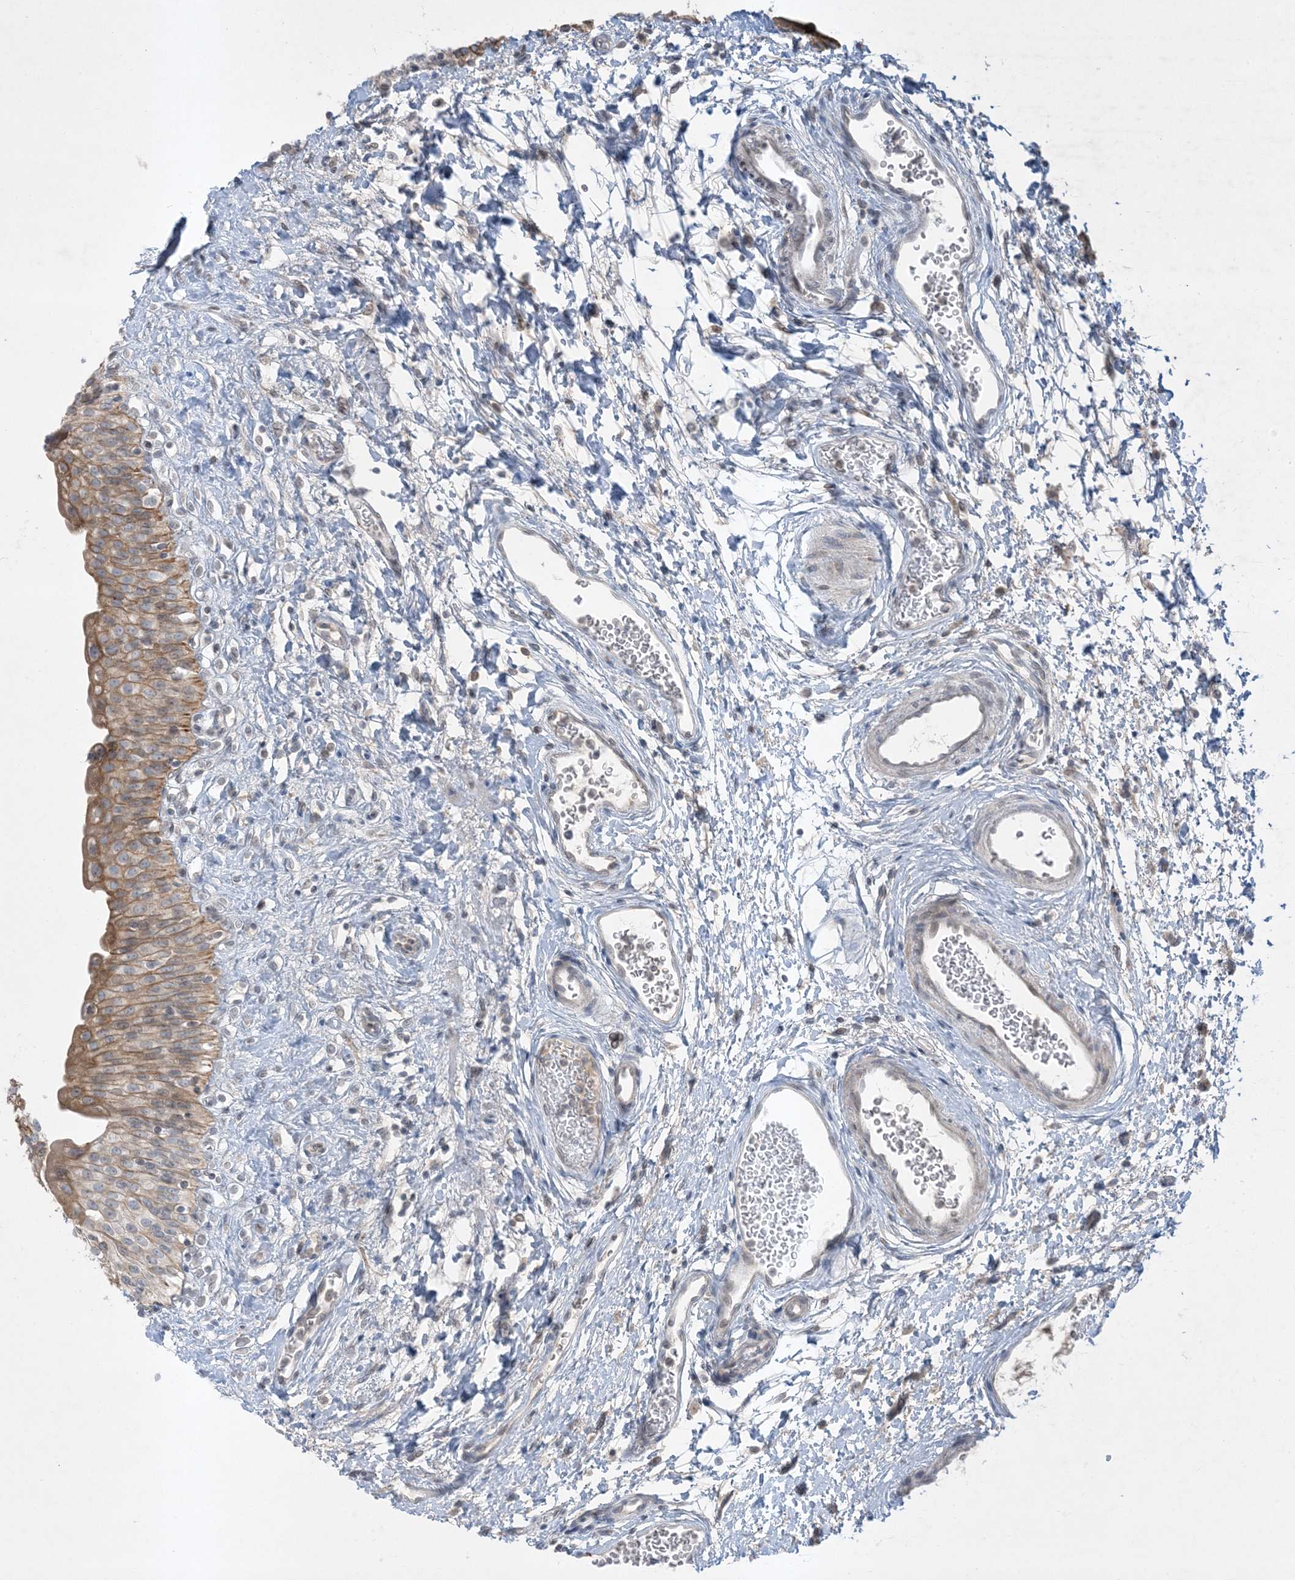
{"staining": {"intensity": "moderate", "quantity": "25%-75%", "location": "cytoplasmic/membranous"}, "tissue": "urinary bladder", "cell_type": "Urothelial cells", "image_type": "normal", "snomed": [{"axis": "morphology", "description": "Normal tissue, NOS"}, {"axis": "topography", "description": "Urinary bladder"}], "caption": "Benign urinary bladder was stained to show a protein in brown. There is medium levels of moderate cytoplasmic/membranous positivity in about 25%-75% of urothelial cells.", "gene": "FNDC1", "patient": {"sex": "male", "age": 51}}